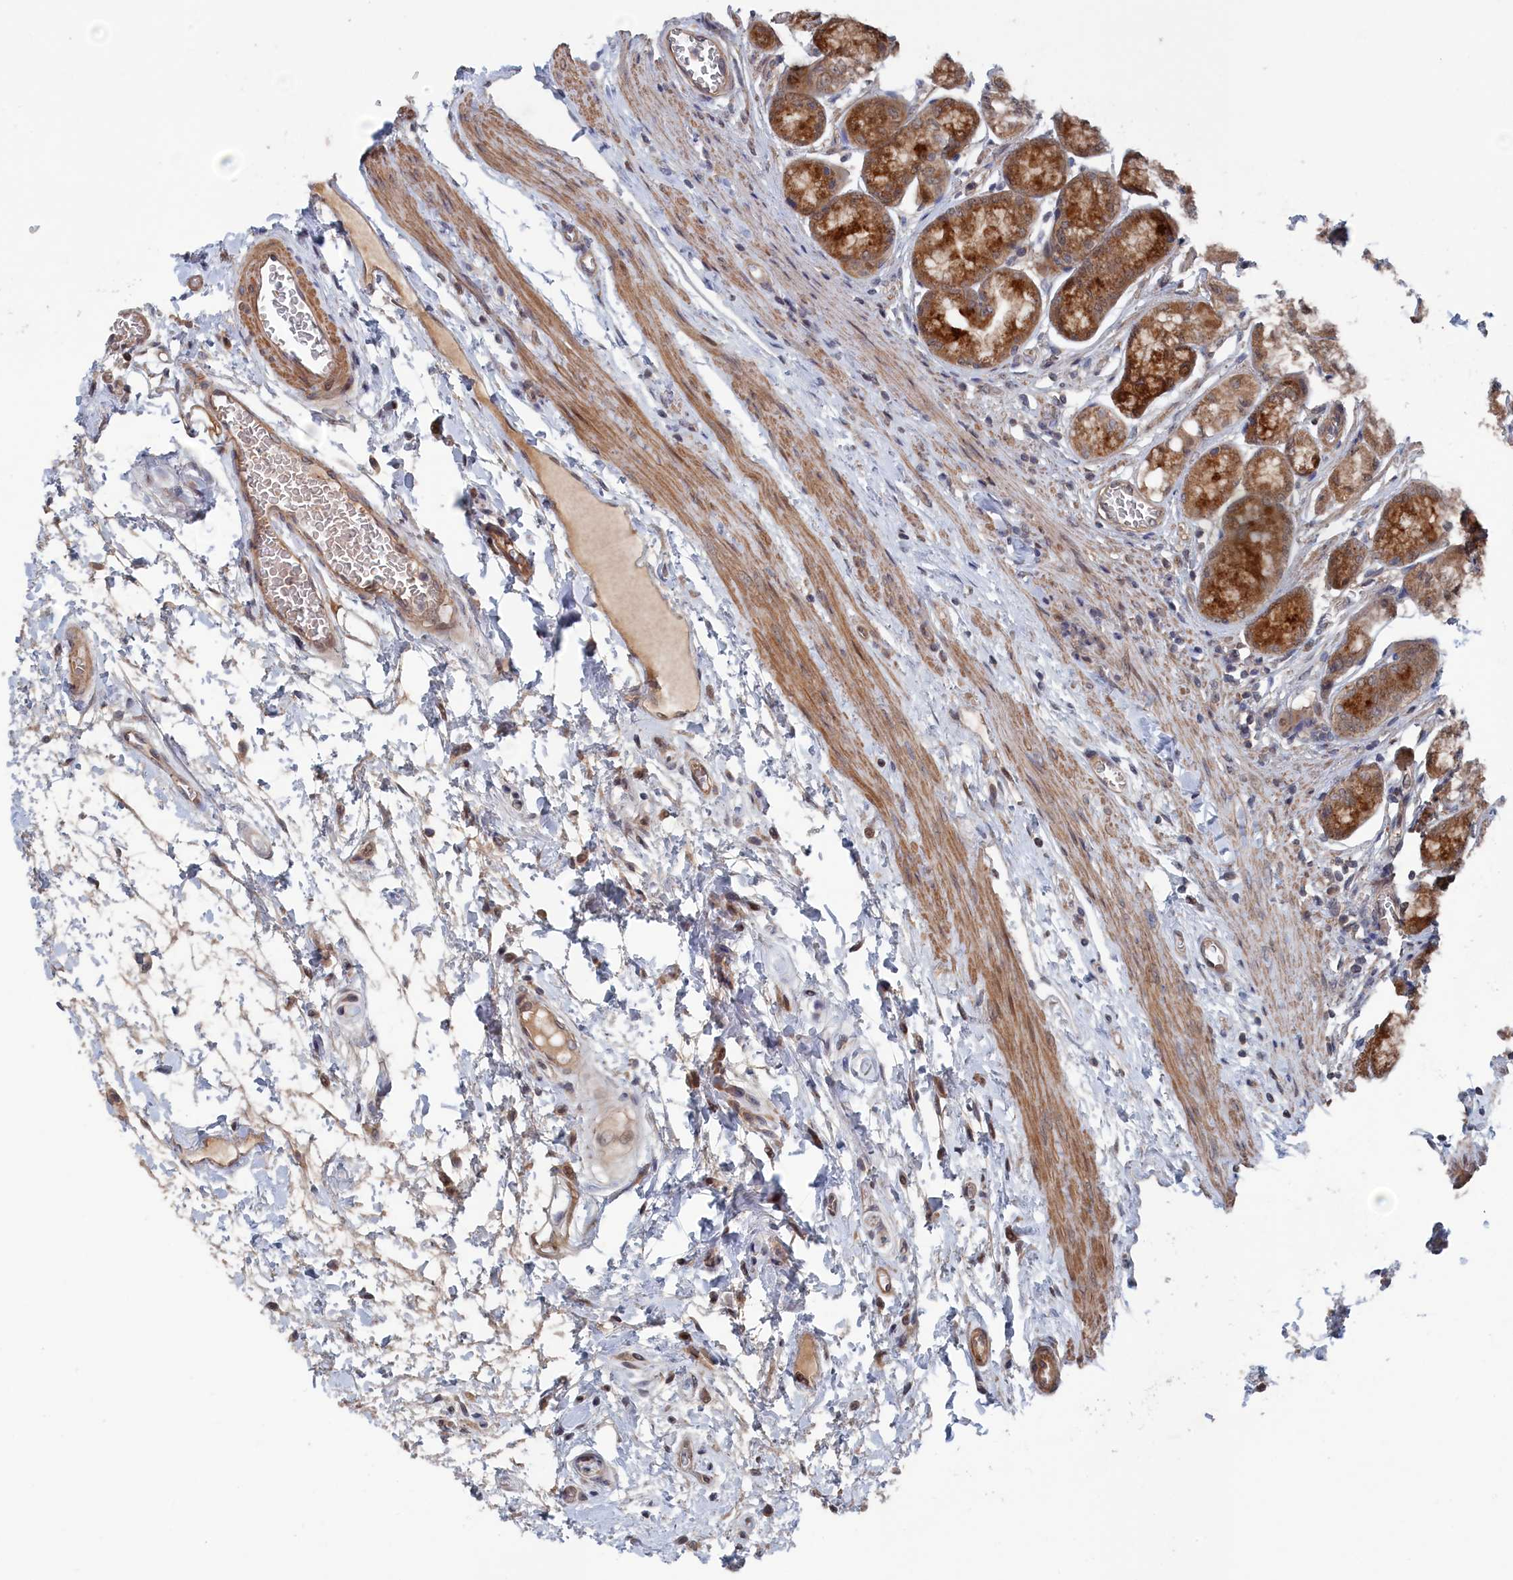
{"staining": {"intensity": "moderate", "quantity": ">75%", "location": "cytoplasmic/membranous,nuclear"}, "tissue": "stomach", "cell_type": "Glandular cells", "image_type": "normal", "snomed": [{"axis": "morphology", "description": "Normal tissue, NOS"}, {"axis": "morphology", "description": "Adenocarcinoma, NOS"}, {"axis": "morphology", "description": "Adenocarcinoma, High grade"}, {"axis": "topography", "description": "Stomach, upper"}, {"axis": "topography", "description": "Stomach"}], "caption": "A brown stain shows moderate cytoplasmic/membranous,nuclear expression of a protein in glandular cells of benign stomach.", "gene": "ELOVL6", "patient": {"sex": "female", "age": 65}}